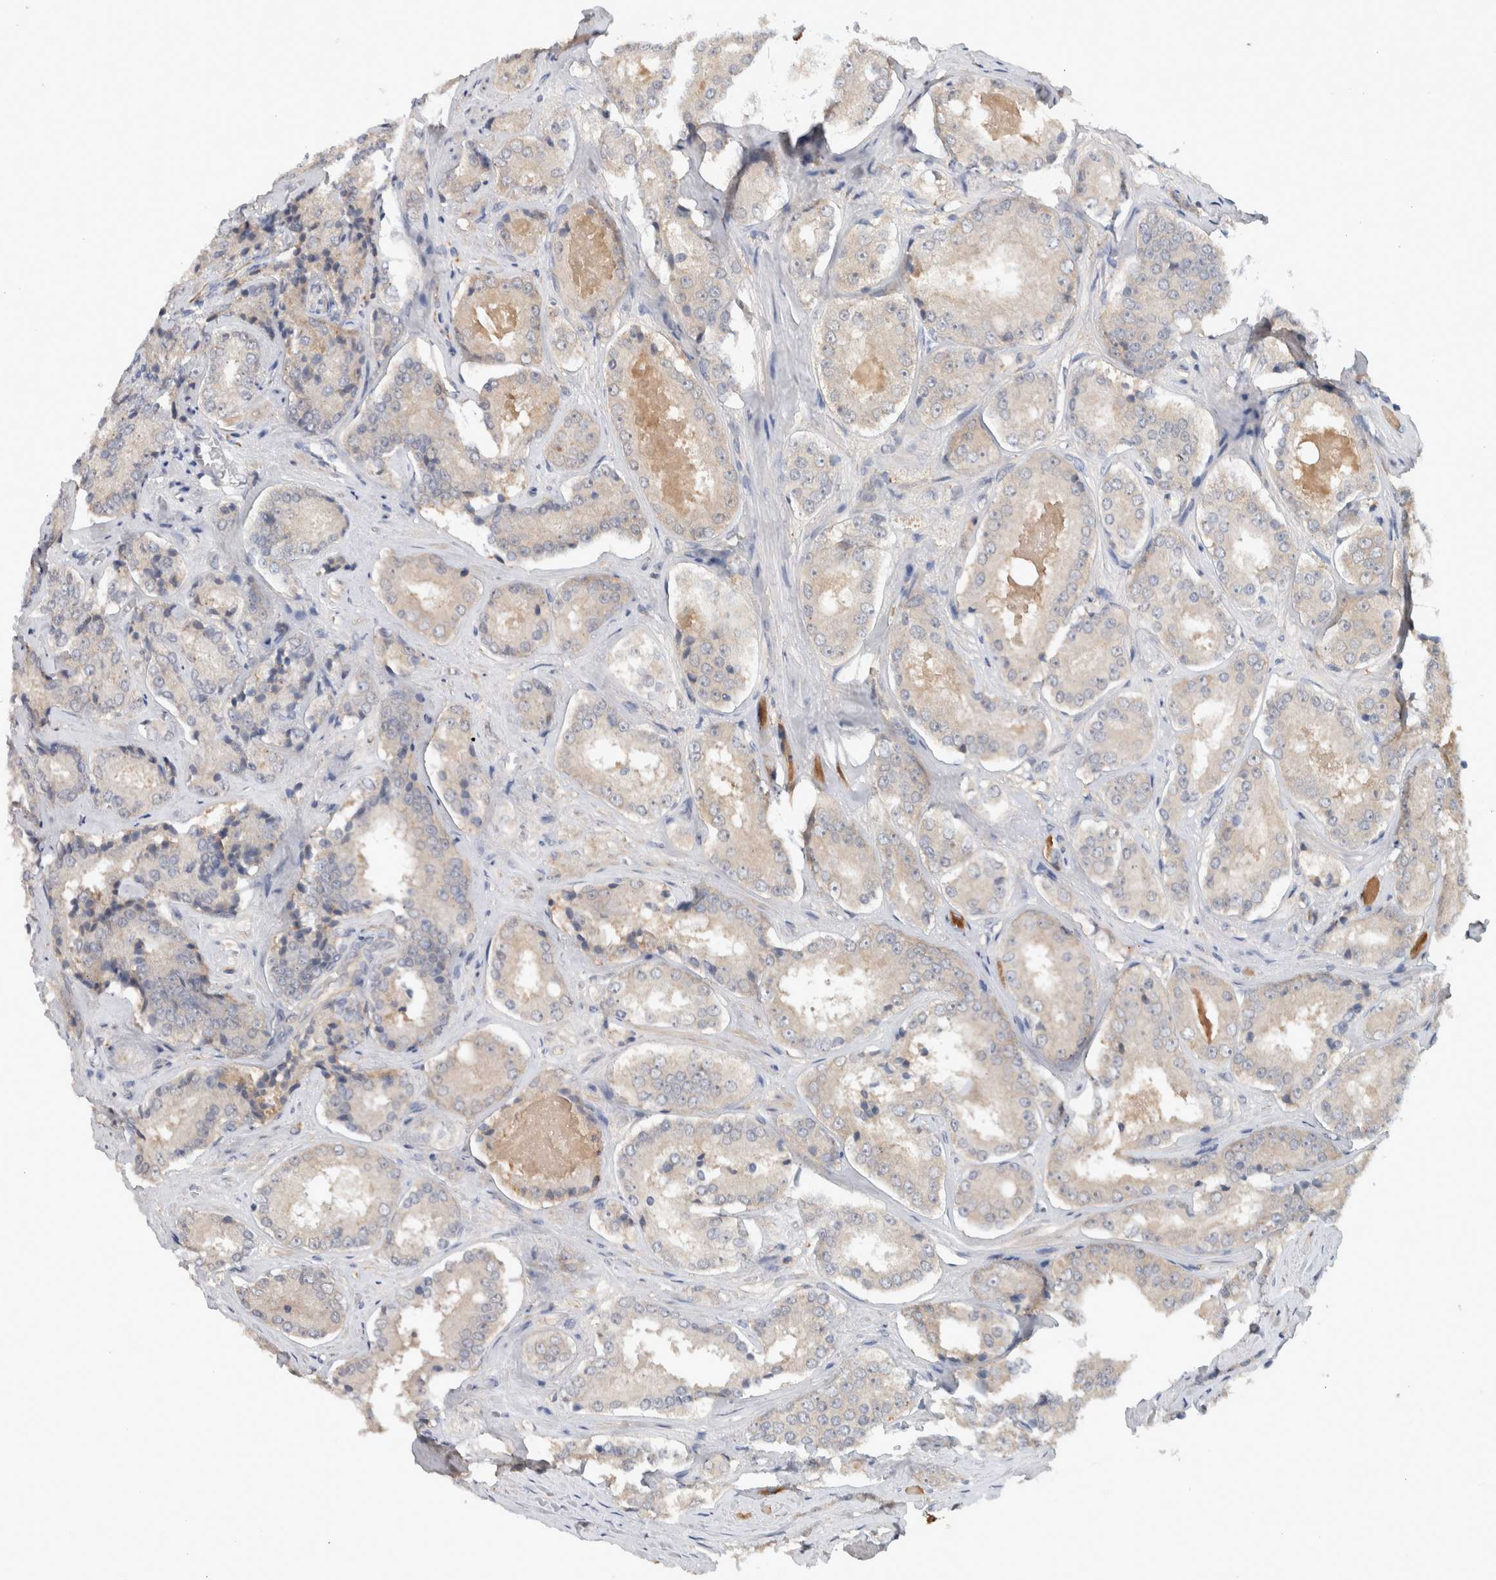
{"staining": {"intensity": "weak", "quantity": "<25%", "location": "cytoplasmic/membranous"}, "tissue": "prostate cancer", "cell_type": "Tumor cells", "image_type": "cancer", "snomed": [{"axis": "morphology", "description": "Adenocarcinoma, High grade"}, {"axis": "topography", "description": "Prostate"}], "caption": "DAB immunohistochemical staining of prostate cancer (high-grade adenocarcinoma) displays no significant positivity in tumor cells.", "gene": "DEPTOR", "patient": {"sex": "male", "age": 65}}